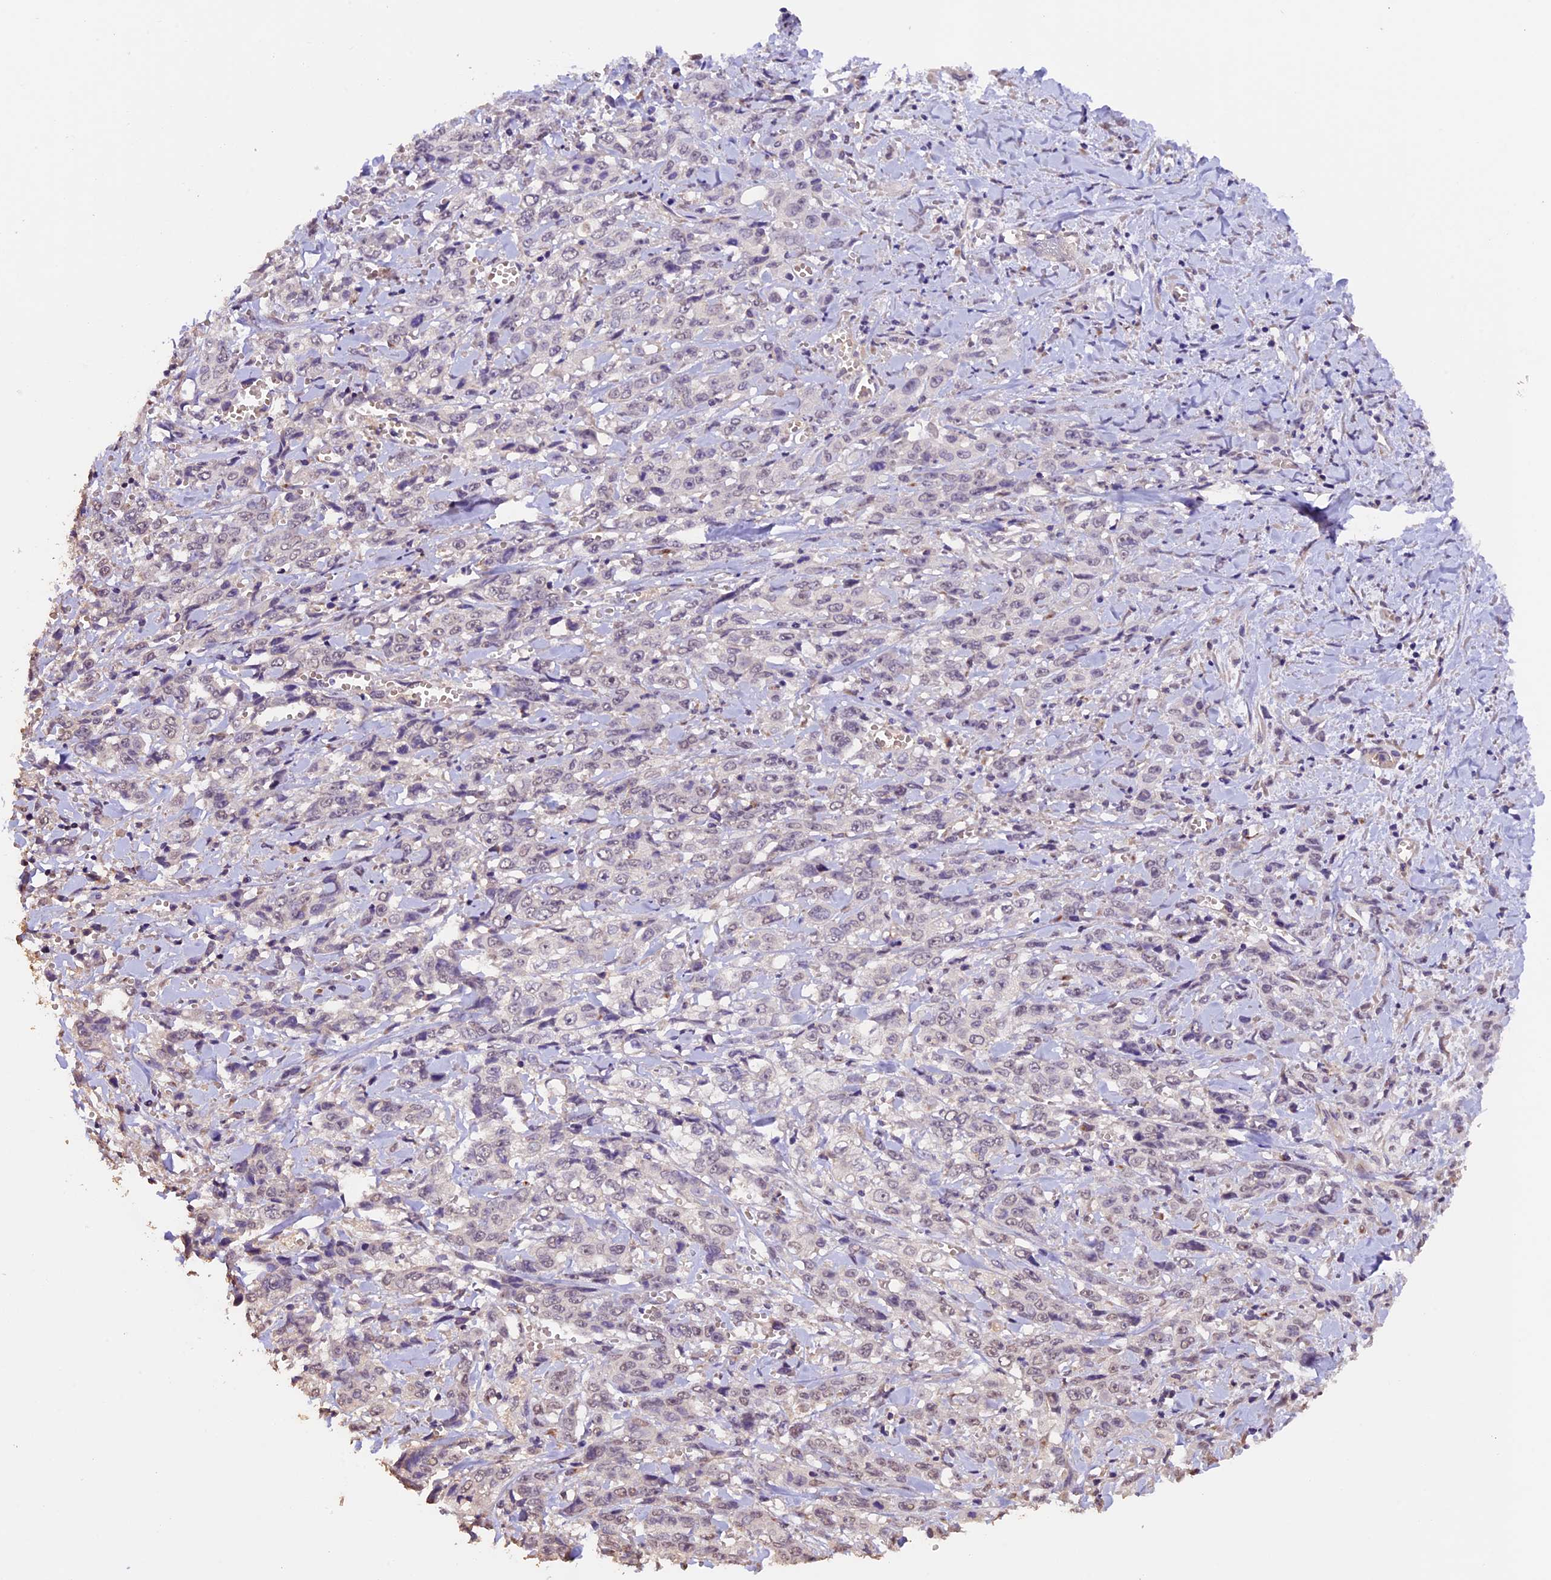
{"staining": {"intensity": "negative", "quantity": "none", "location": "none"}, "tissue": "stomach cancer", "cell_type": "Tumor cells", "image_type": "cancer", "snomed": [{"axis": "morphology", "description": "Adenocarcinoma, NOS"}, {"axis": "topography", "description": "Stomach, upper"}], "caption": "IHC photomicrograph of human adenocarcinoma (stomach) stained for a protein (brown), which shows no positivity in tumor cells. (DAB IHC, high magnification).", "gene": "GNB5", "patient": {"sex": "male", "age": 62}}